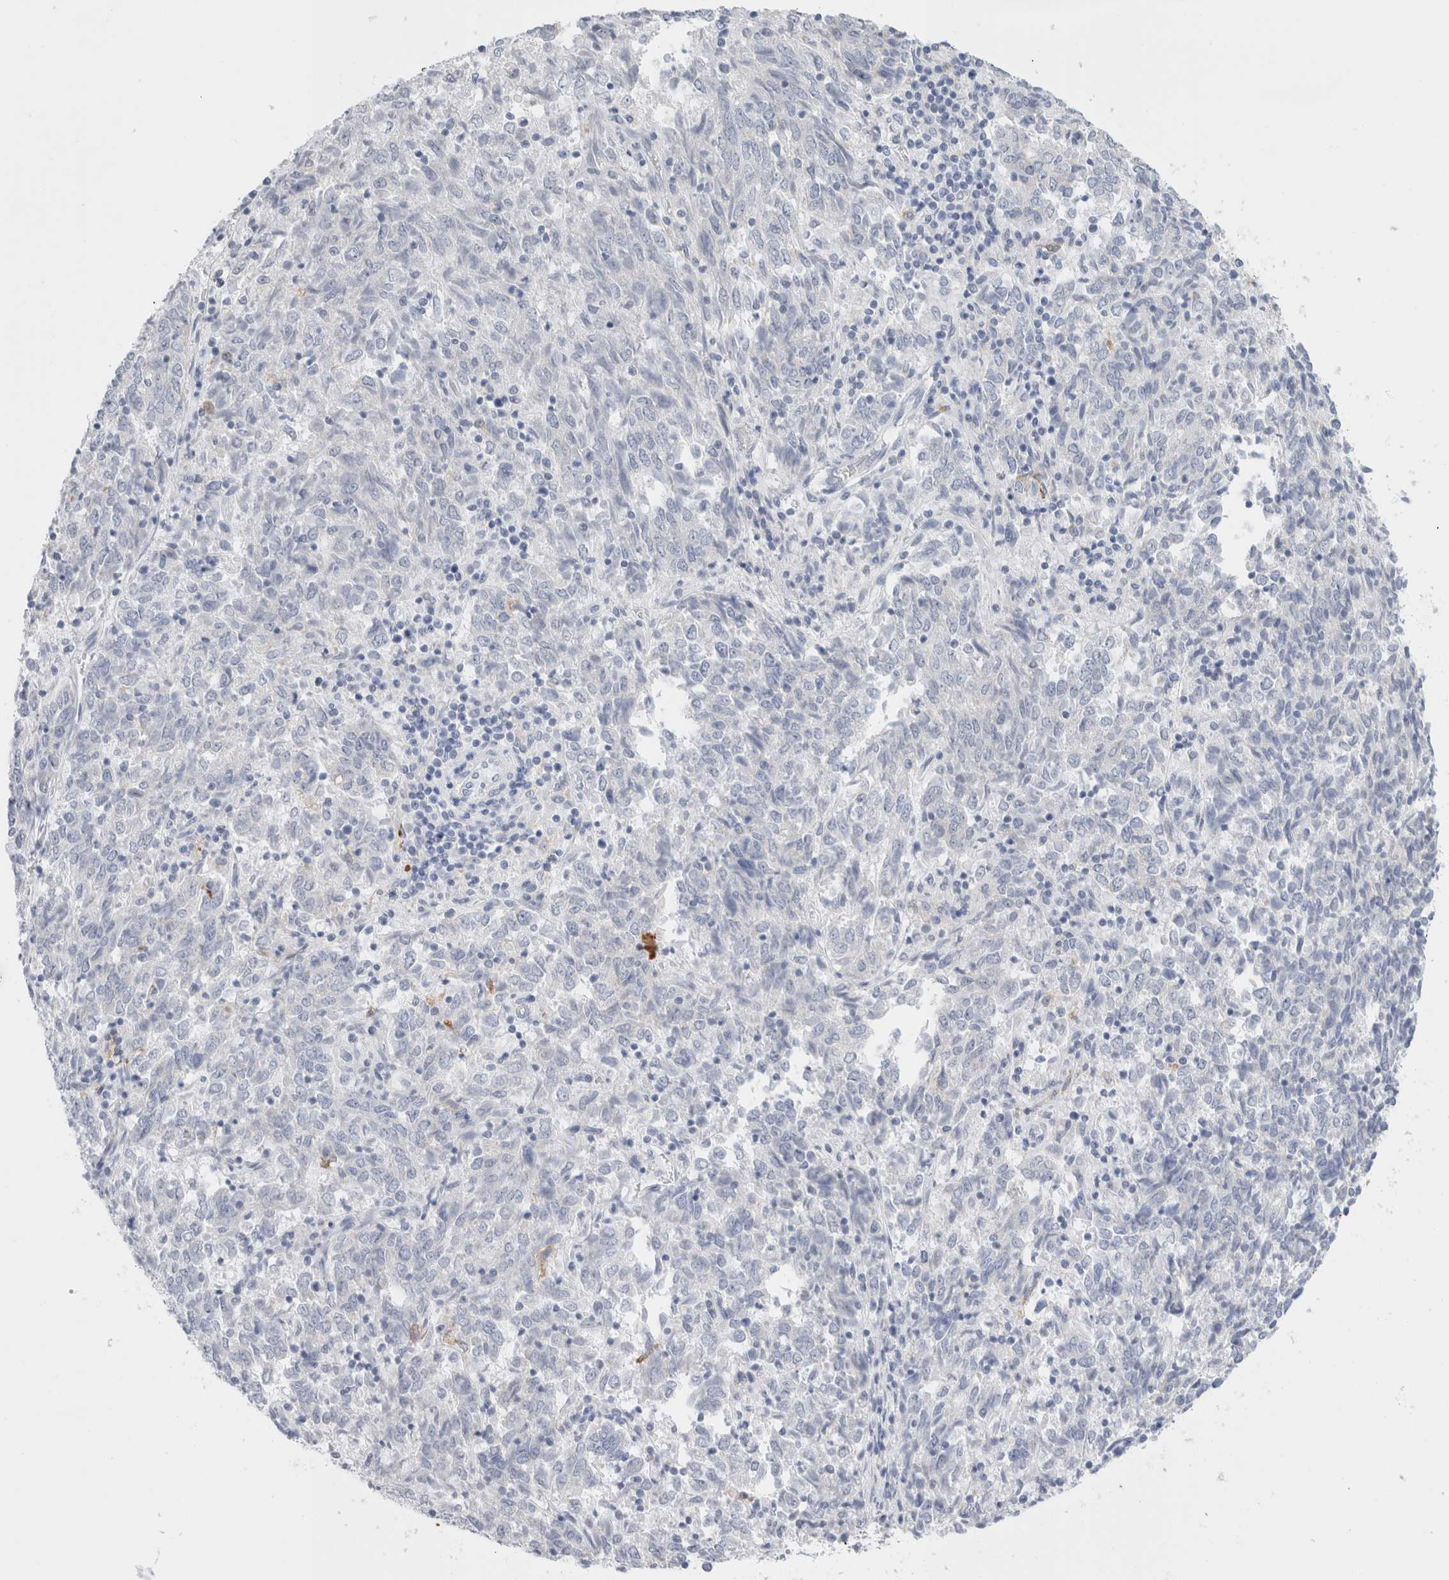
{"staining": {"intensity": "negative", "quantity": "none", "location": "none"}, "tissue": "endometrial cancer", "cell_type": "Tumor cells", "image_type": "cancer", "snomed": [{"axis": "morphology", "description": "Adenocarcinoma, NOS"}, {"axis": "topography", "description": "Endometrium"}], "caption": "Endometrial cancer (adenocarcinoma) was stained to show a protein in brown. There is no significant expression in tumor cells. (IHC, brightfield microscopy, high magnification).", "gene": "MUC15", "patient": {"sex": "female", "age": 80}}